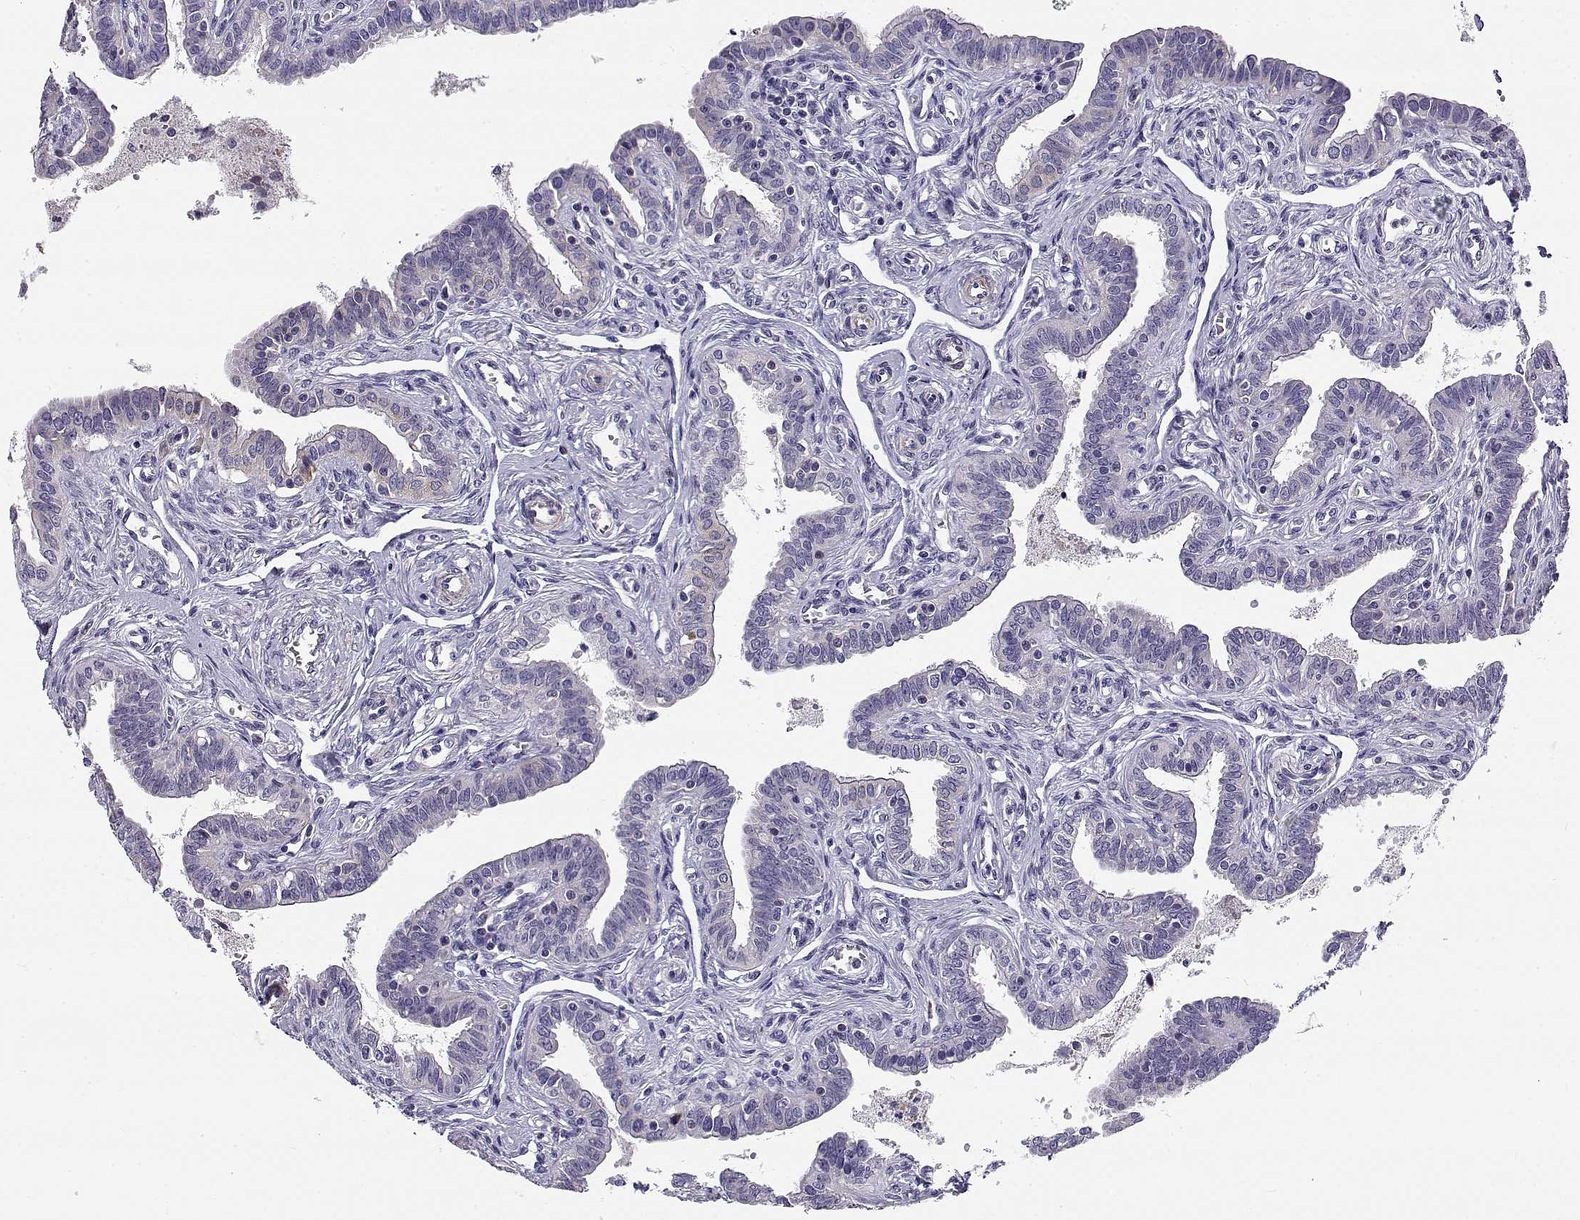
{"staining": {"intensity": "negative", "quantity": "none", "location": "none"}, "tissue": "fallopian tube", "cell_type": "Glandular cells", "image_type": "normal", "snomed": [{"axis": "morphology", "description": "Normal tissue, NOS"}, {"axis": "morphology", "description": "Carcinoma, endometroid"}, {"axis": "topography", "description": "Fallopian tube"}, {"axis": "topography", "description": "Ovary"}], "caption": "Glandular cells show no significant protein staining in benign fallopian tube. Brightfield microscopy of immunohistochemistry (IHC) stained with DAB (3,3'-diaminobenzidine) (brown) and hematoxylin (blue), captured at high magnification.", "gene": "CREB3L3", "patient": {"sex": "female", "age": 42}}